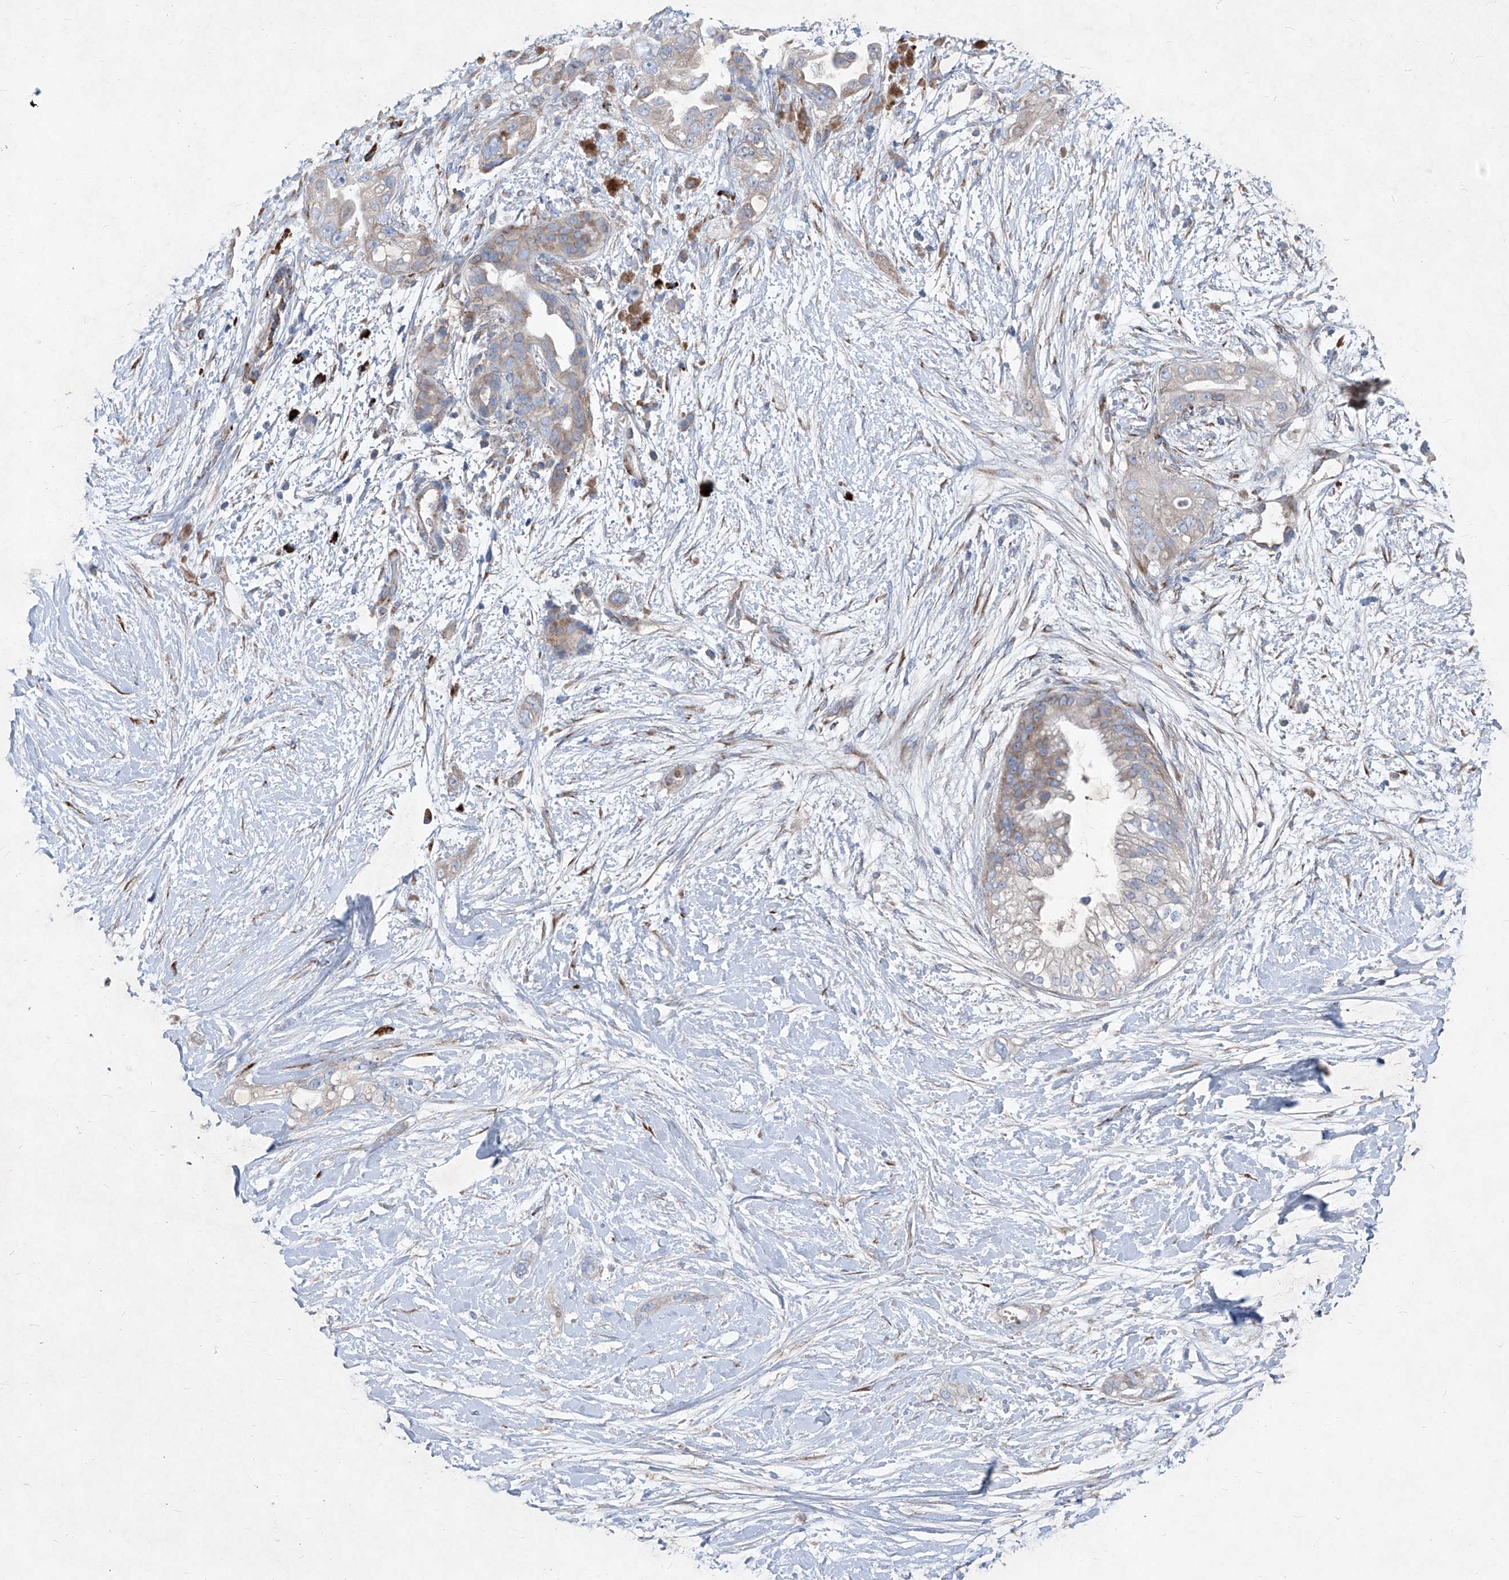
{"staining": {"intensity": "weak", "quantity": "25%-75%", "location": "cytoplasmic/membranous"}, "tissue": "pancreatic cancer", "cell_type": "Tumor cells", "image_type": "cancer", "snomed": [{"axis": "morphology", "description": "Adenocarcinoma, NOS"}, {"axis": "topography", "description": "Pancreas"}], "caption": "High-magnification brightfield microscopy of pancreatic adenocarcinoma stained with DAB (3,3'-diaminobenzidine) (brown) and counterstained with hematoxylin (blue). tumor cells exhibit weak cytoplasmic/membranous expression is seen in about25%-75% of cells.", "gene": "IFI27", "patient": {"sex": "male", "age": 53}}